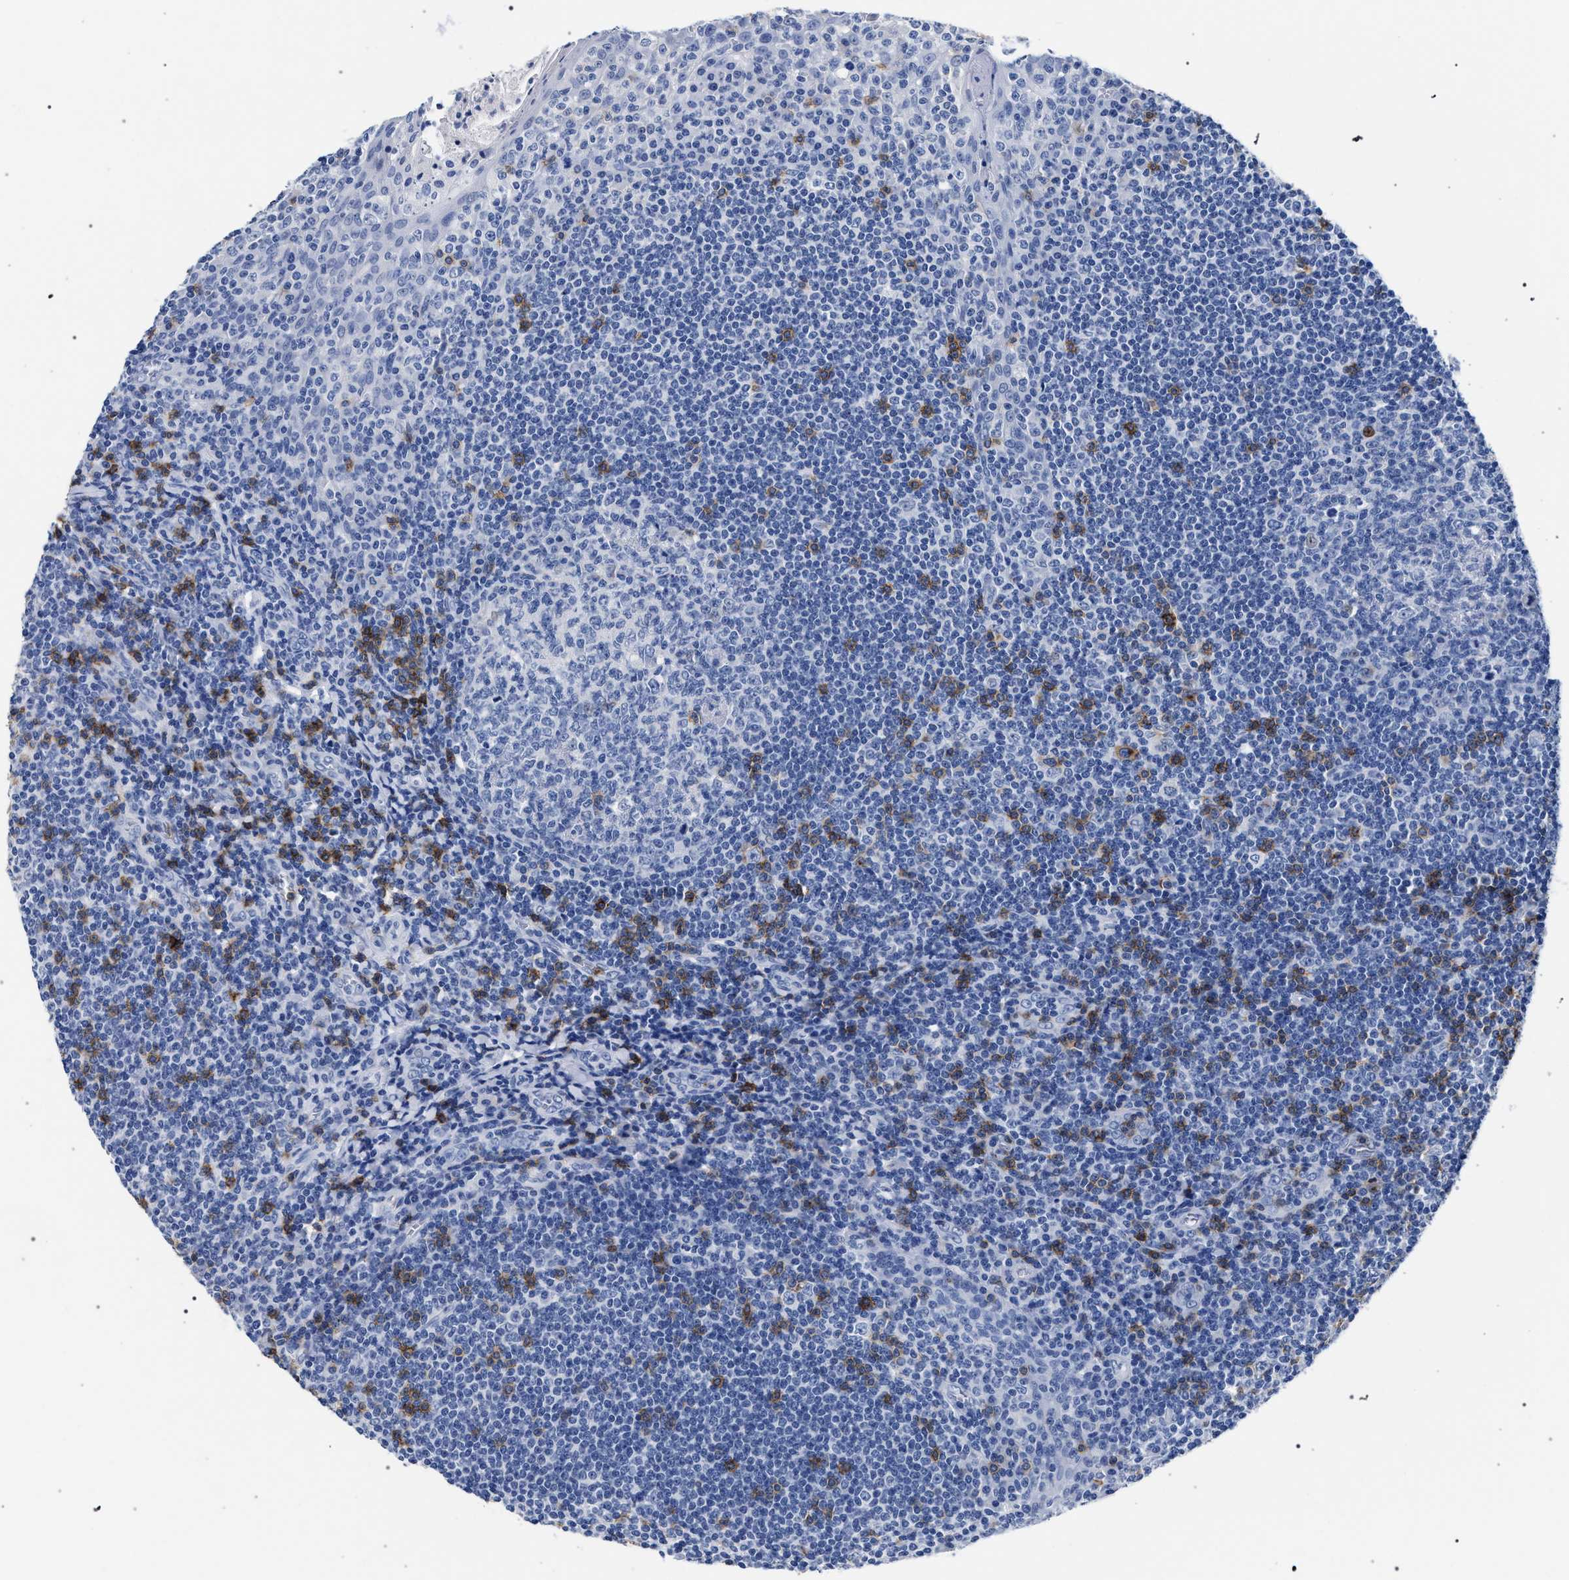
{"staining": {"intensity": "negative", "quantity": "none", "location": "none"}, "tissue": "tonsil", "cell_type": "Germinal center cells", "image_type": "normal", "snomed": [{"axis": "morphology", "description": "Normal tissue, NOS"}, {"axis": "topography", "description": "Tonsil"}], "caption": "IHC image of unremarkable tonsil: tonsil stained with DAB exhibits no significant protein staining in germinal center cells. Nuclei are stained in blue.", "gene": "KLRK1", "patient": {"sex": "male", "age": 31}}